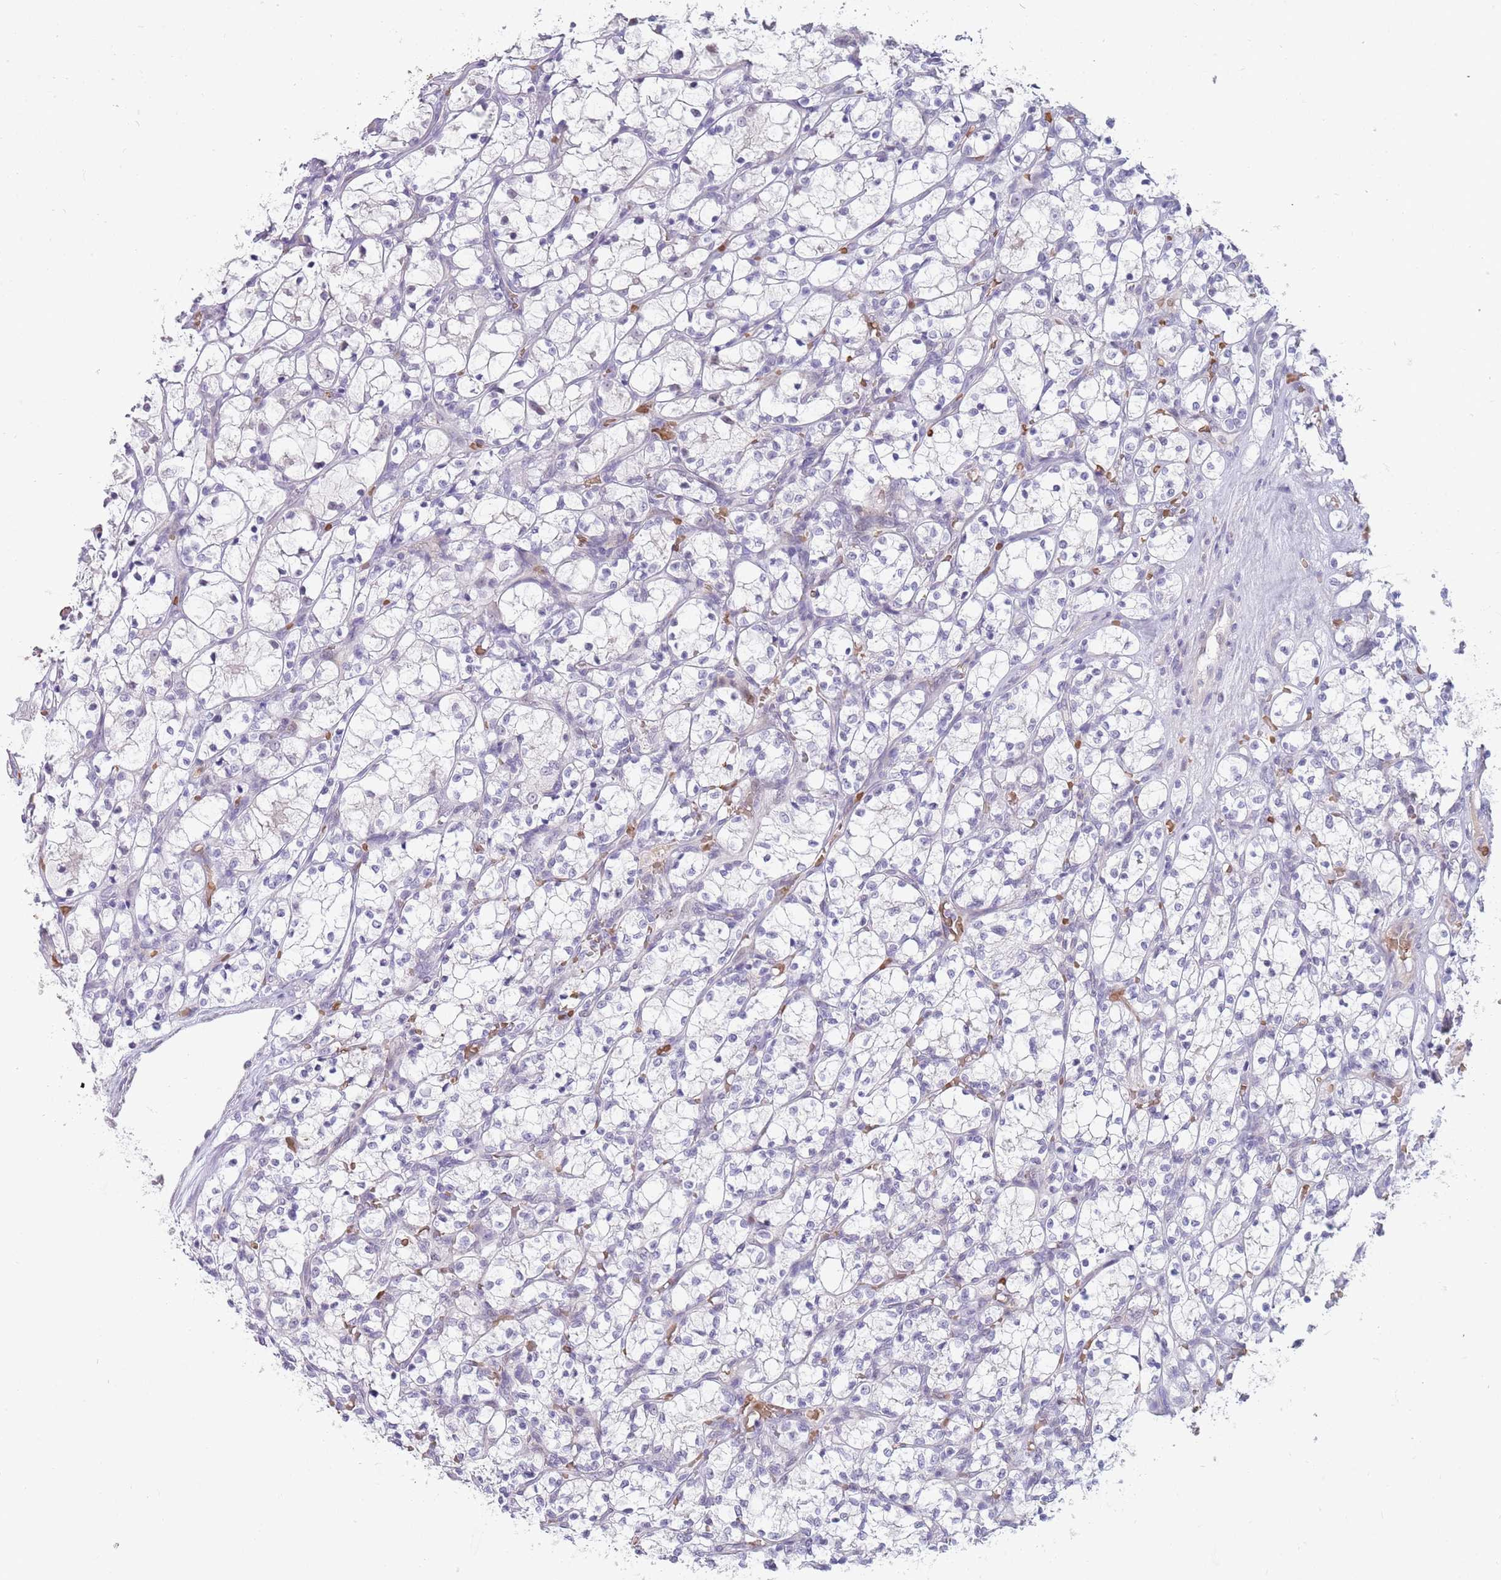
{"staining": {"intensity": "negative", "quantity": "none", "location": "none"}, "tissue": "renal cancer", "cell_type": "Tumor cells", "image_type": "cancer", "snomed": [{"axis": "morphology", "description": "Adenocarcinoma, NOS"}, {"axis": "topography", "description": "Kidney"}], "caption": "This photomicrograph is of adenocarcinoma (renal) stained with IHC to label a protein in brown with the nuclei are counter-stained blue. There is no positivity in tumor cells.", "gene": "LYPD6B", "patient": {"sex": "female", "age": 69}}